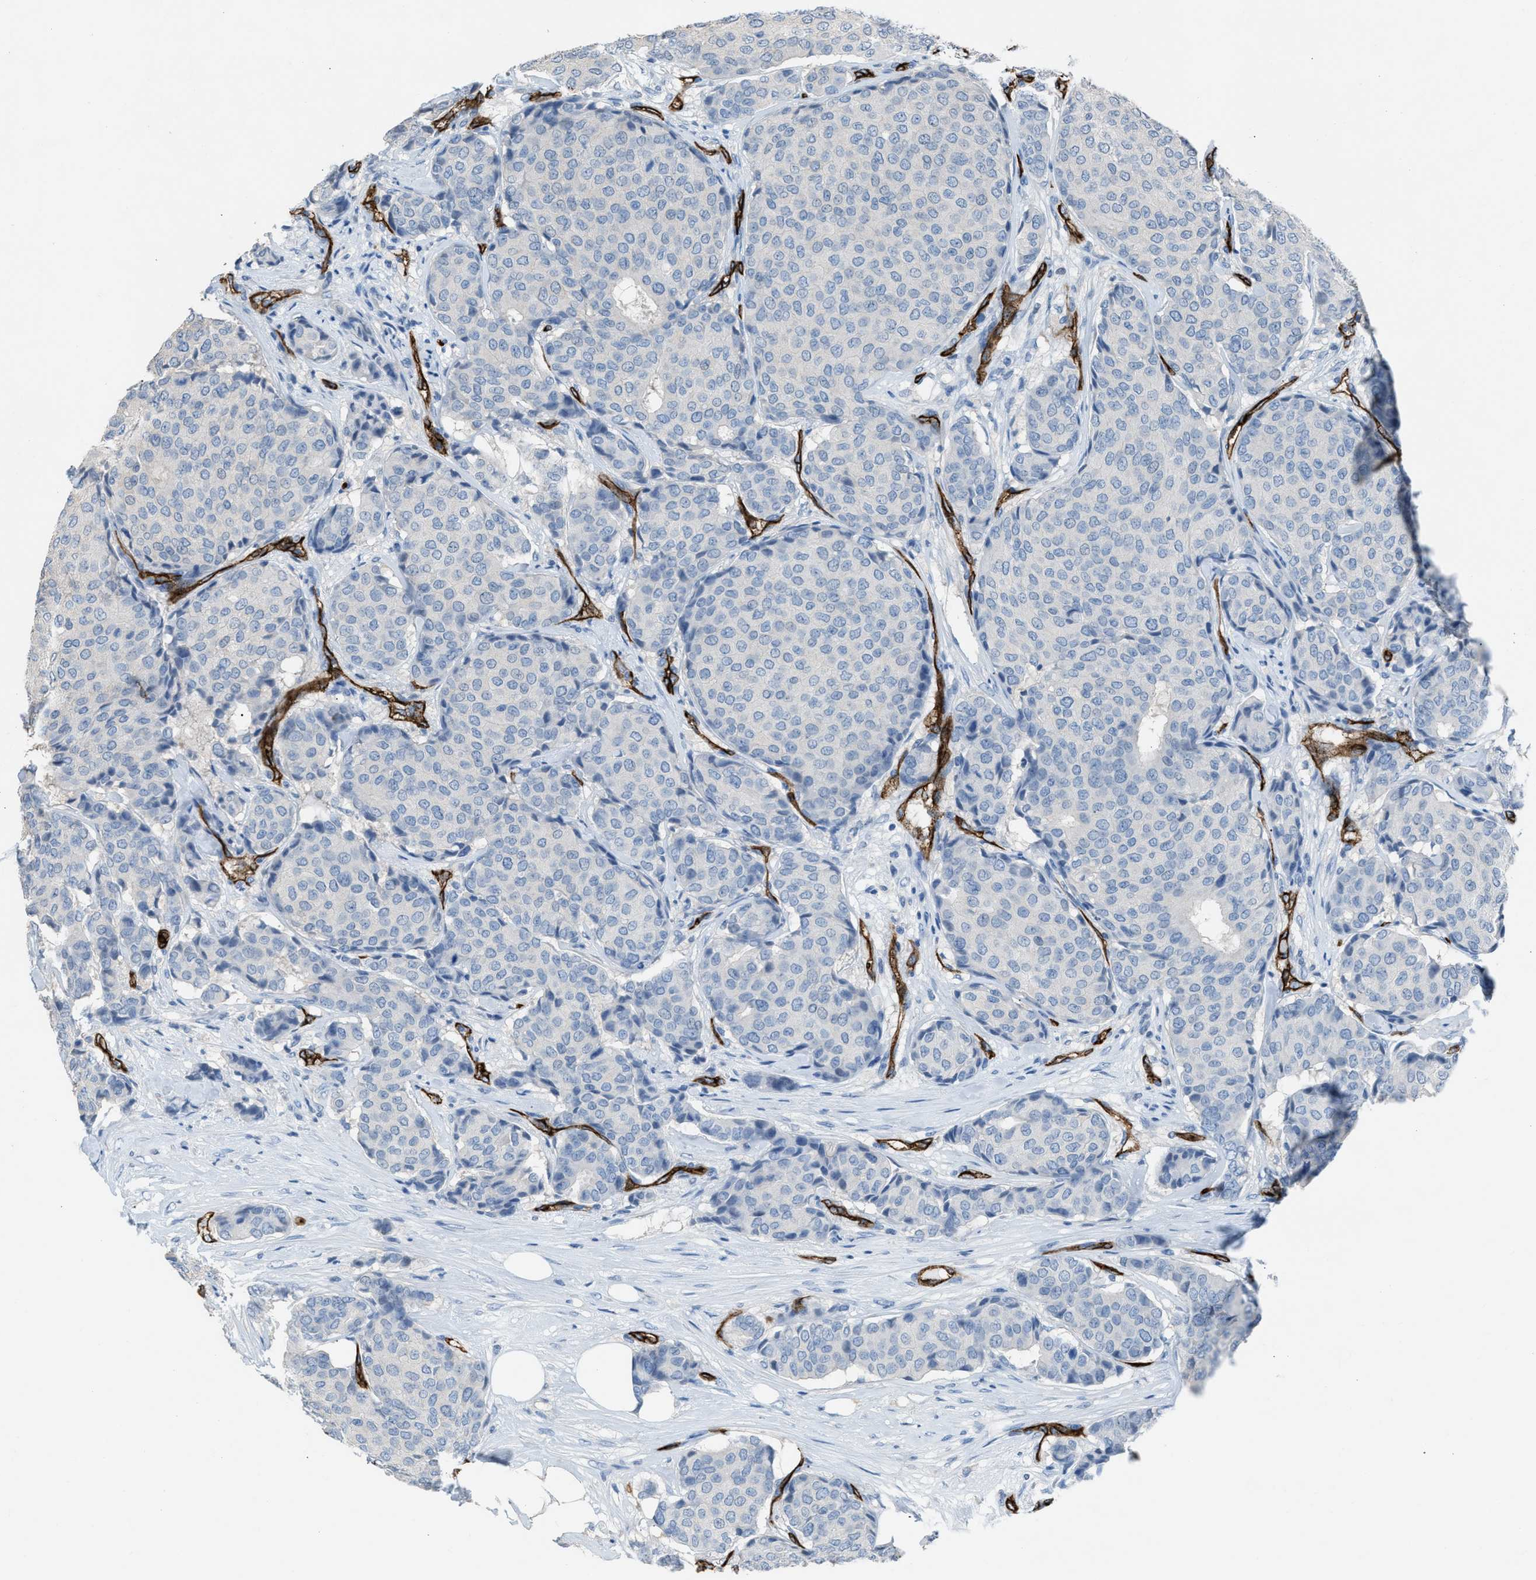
{"staining": {"intensity": "negative", "quantity": "none", "location": "none"}, "tissue": "breast cancer", "cell_type": "Tumor cells", "image_type": "cancer", "snomed": [{"axis": "morphology", "description": "Duct carcinoma"}, {"axis": "topography", "description": "Breast"}], "caption": "This is an immunohistochemistry photomicrograph of human breast intraductal carcinoma. There is no positivity in tumor cells.", "gene": "DYSF", "patient": {"sex": "female", "age": 75}}